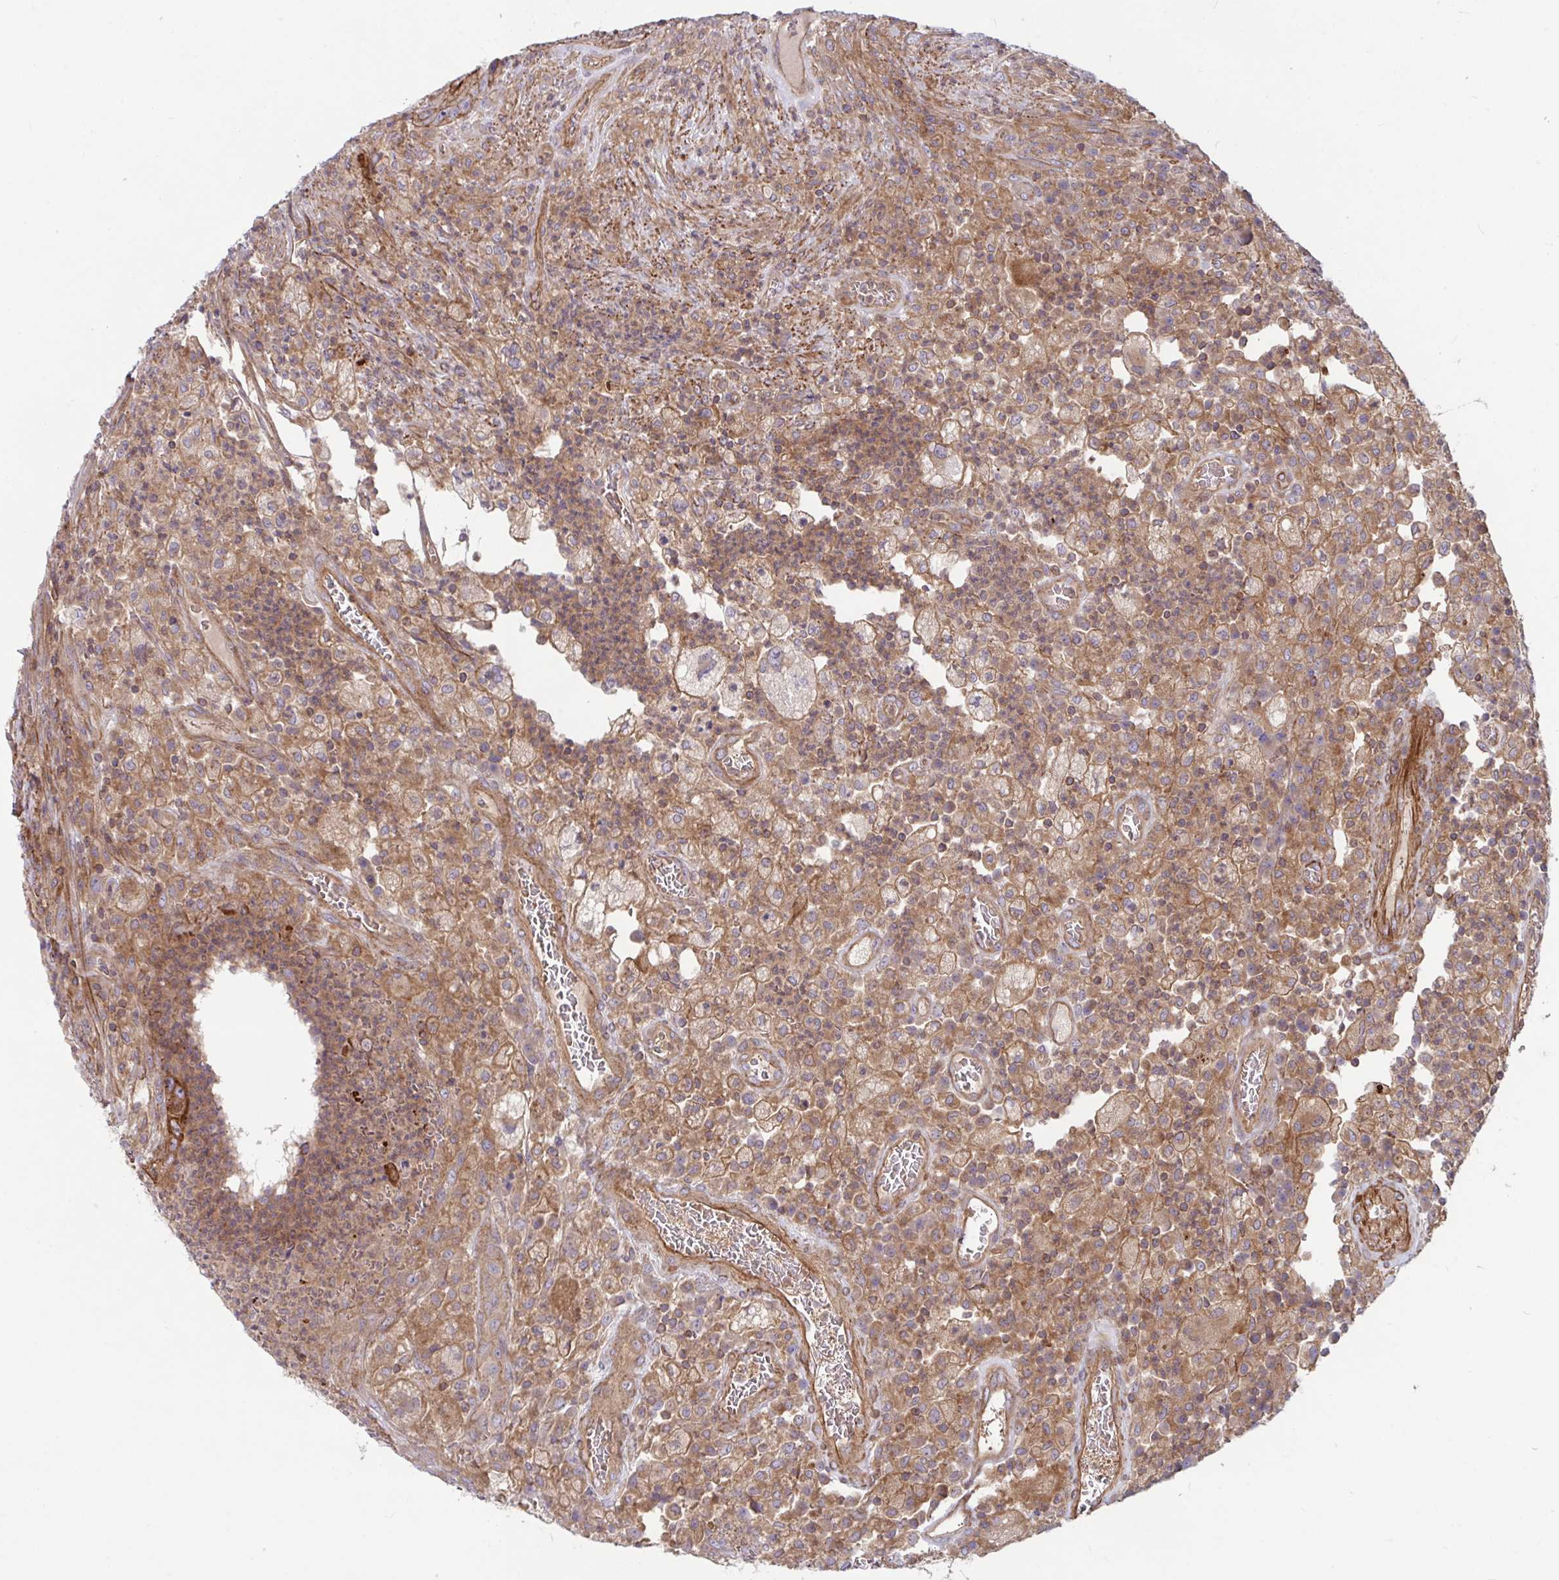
{"staining": {"intensity": "moderate", "quantity": ">75%", "location": "cytoplasmic/membranous"}, "tissue": "colorectal cancer", "cell_type": "Tumor cells", "image_type": "cancer", "snomed": [{"axis": "morphology", "description": "Adenocarcinoma, NOS"}, {"axis": "topography", "description": "Colon"}], "caption": "Adenocarcinoma (colorectal) stained with DAB immunohistochemistry exhibits medium levels of moderate cytoplasmic/membranous staining in approximately >75% of tumor cells.", "gene": "TANK", "patient": {"sex": "female", "age": 86}}